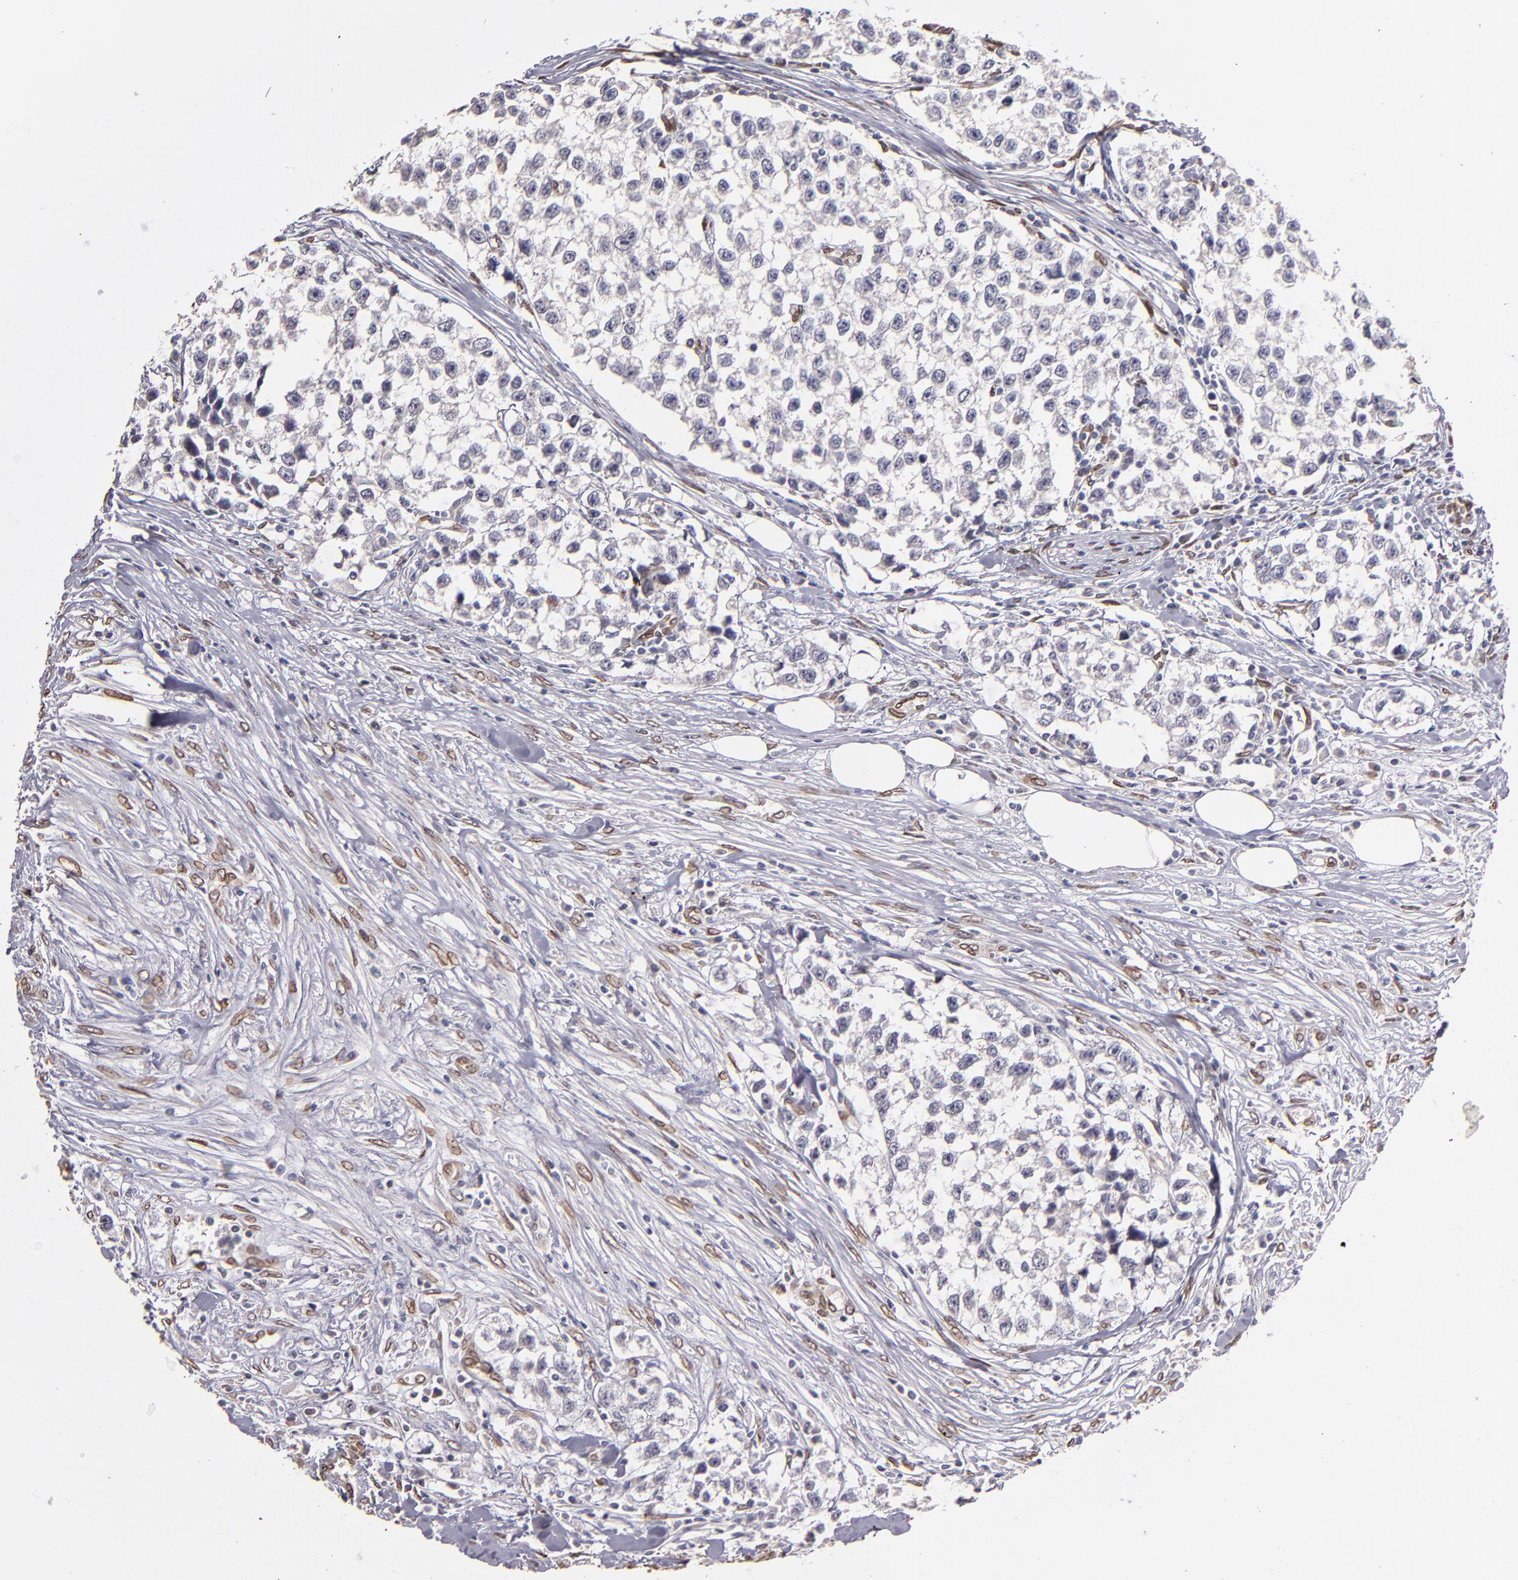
{"staining": {"intensity": "negative", "quantity": "none", "location": "none"}, "tissue": "testis cancer", "cell_type": "Tumor cells", "image_type": "cancer", "snomed": [{"axis": "morphology", "description": "Seminoma, NOS"}, {"axis": "morphology", "description": "Carcinoma, Embryonal, NOS"}, {"axis": "topography", "description": "Testis"}], "caption": "Immunohistochemistry photomicrograph of human seminoma (testis) stained for a protein (brown), which exhibits no staining in tumor cells.", "gene": "PUM3", "patient": {"sex": "male", "age": 30}}